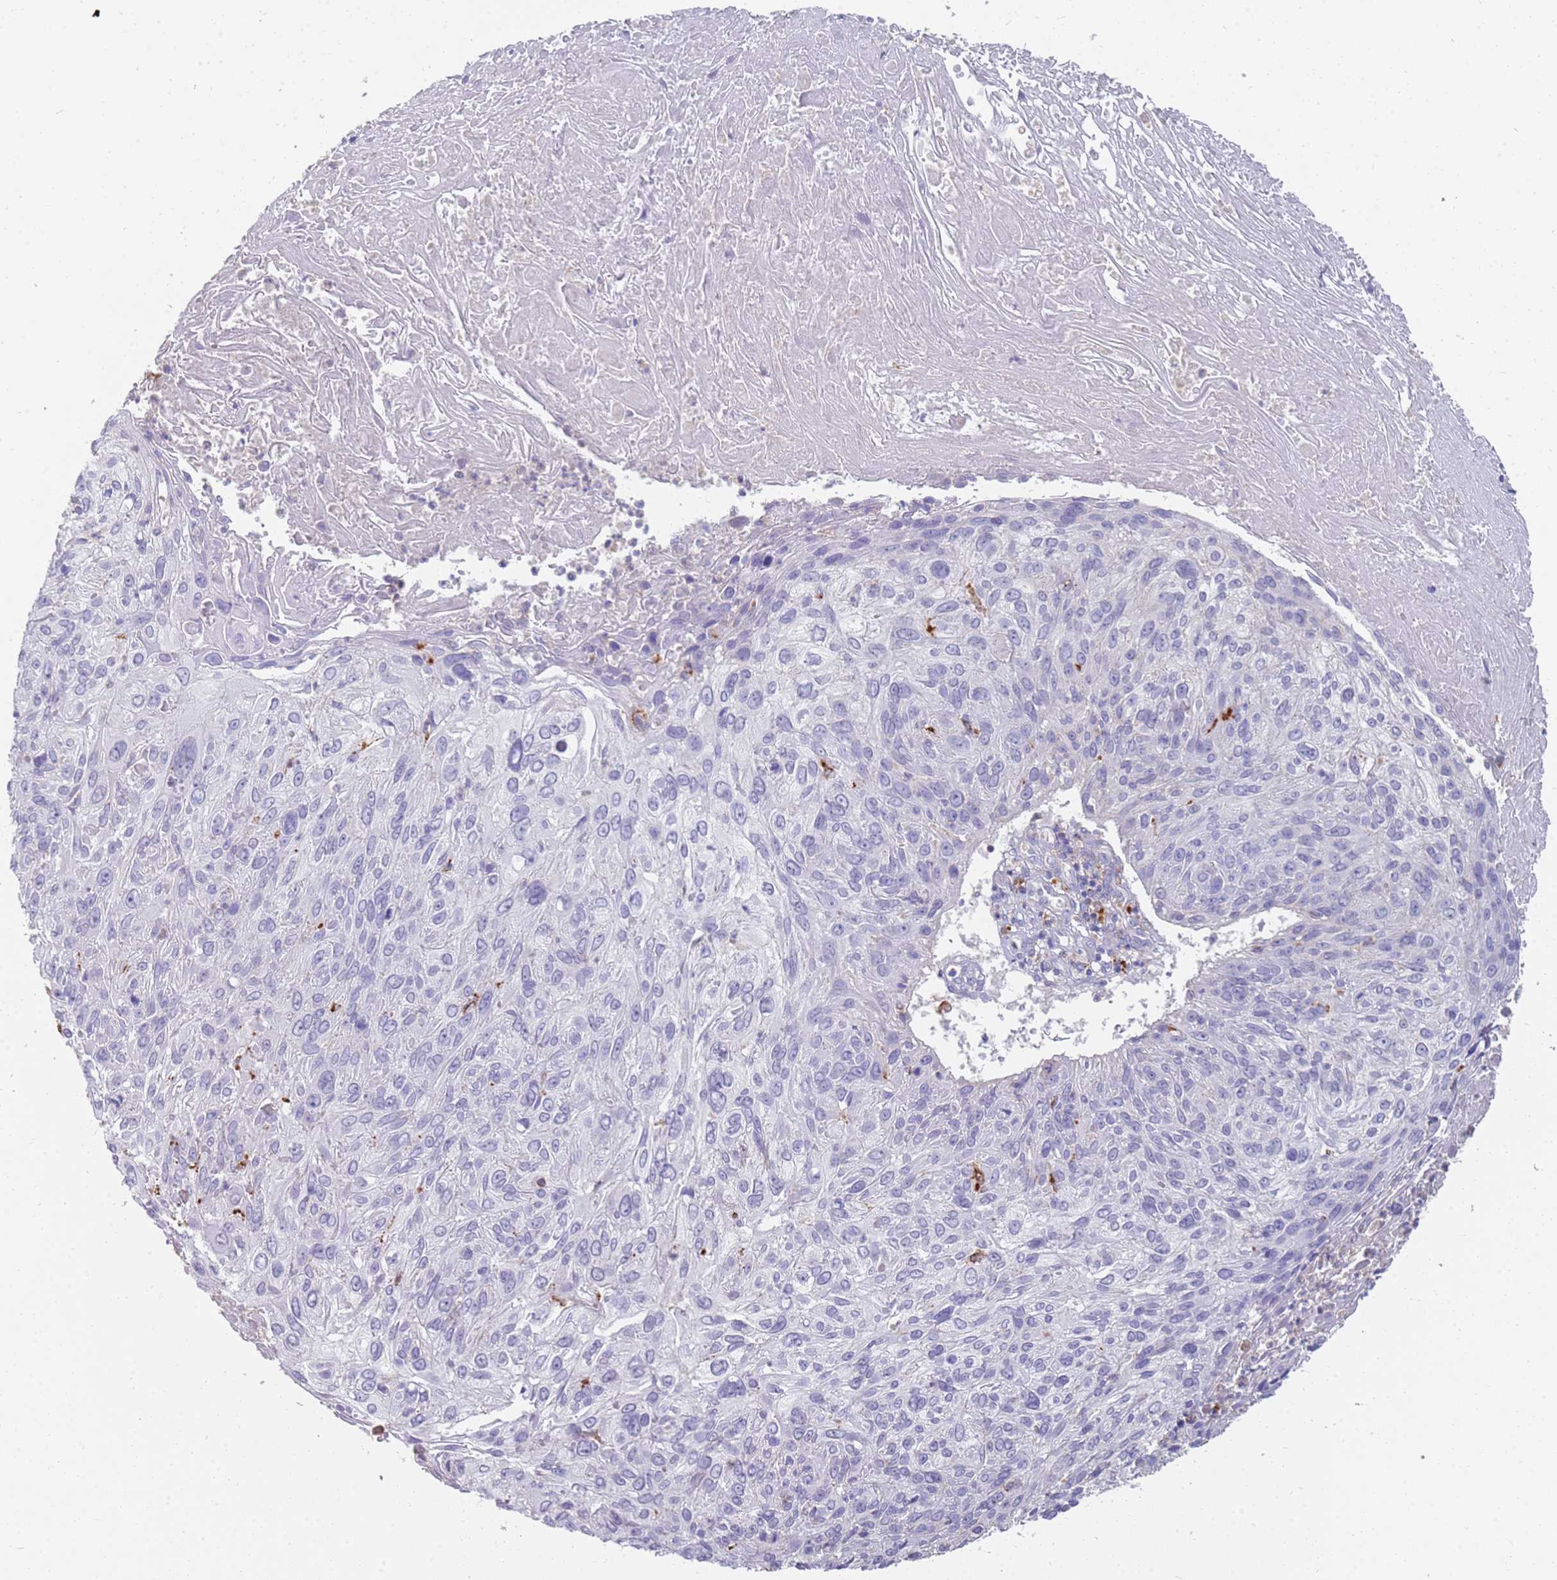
{"staining": {"intensity": "negative", "quantity": "none", "location": "none"}, "tissue": "cervical cancer", "cell_type": "Tumor cells", "image_type": "cancer", "snomed": [{"axis": "morphology", "description": "Squamous cell carcinoma, NOS"}, {"axis": "topography", "description": "Cervix"}], "caption": "The immunohistochemistry photomicrograph has no significant staining in tumor cells of cervical cancer (squamous cell carcinoma) tissue.", "gene": "TMEM229B", "patient": {"sex": "female", "age": 51}}